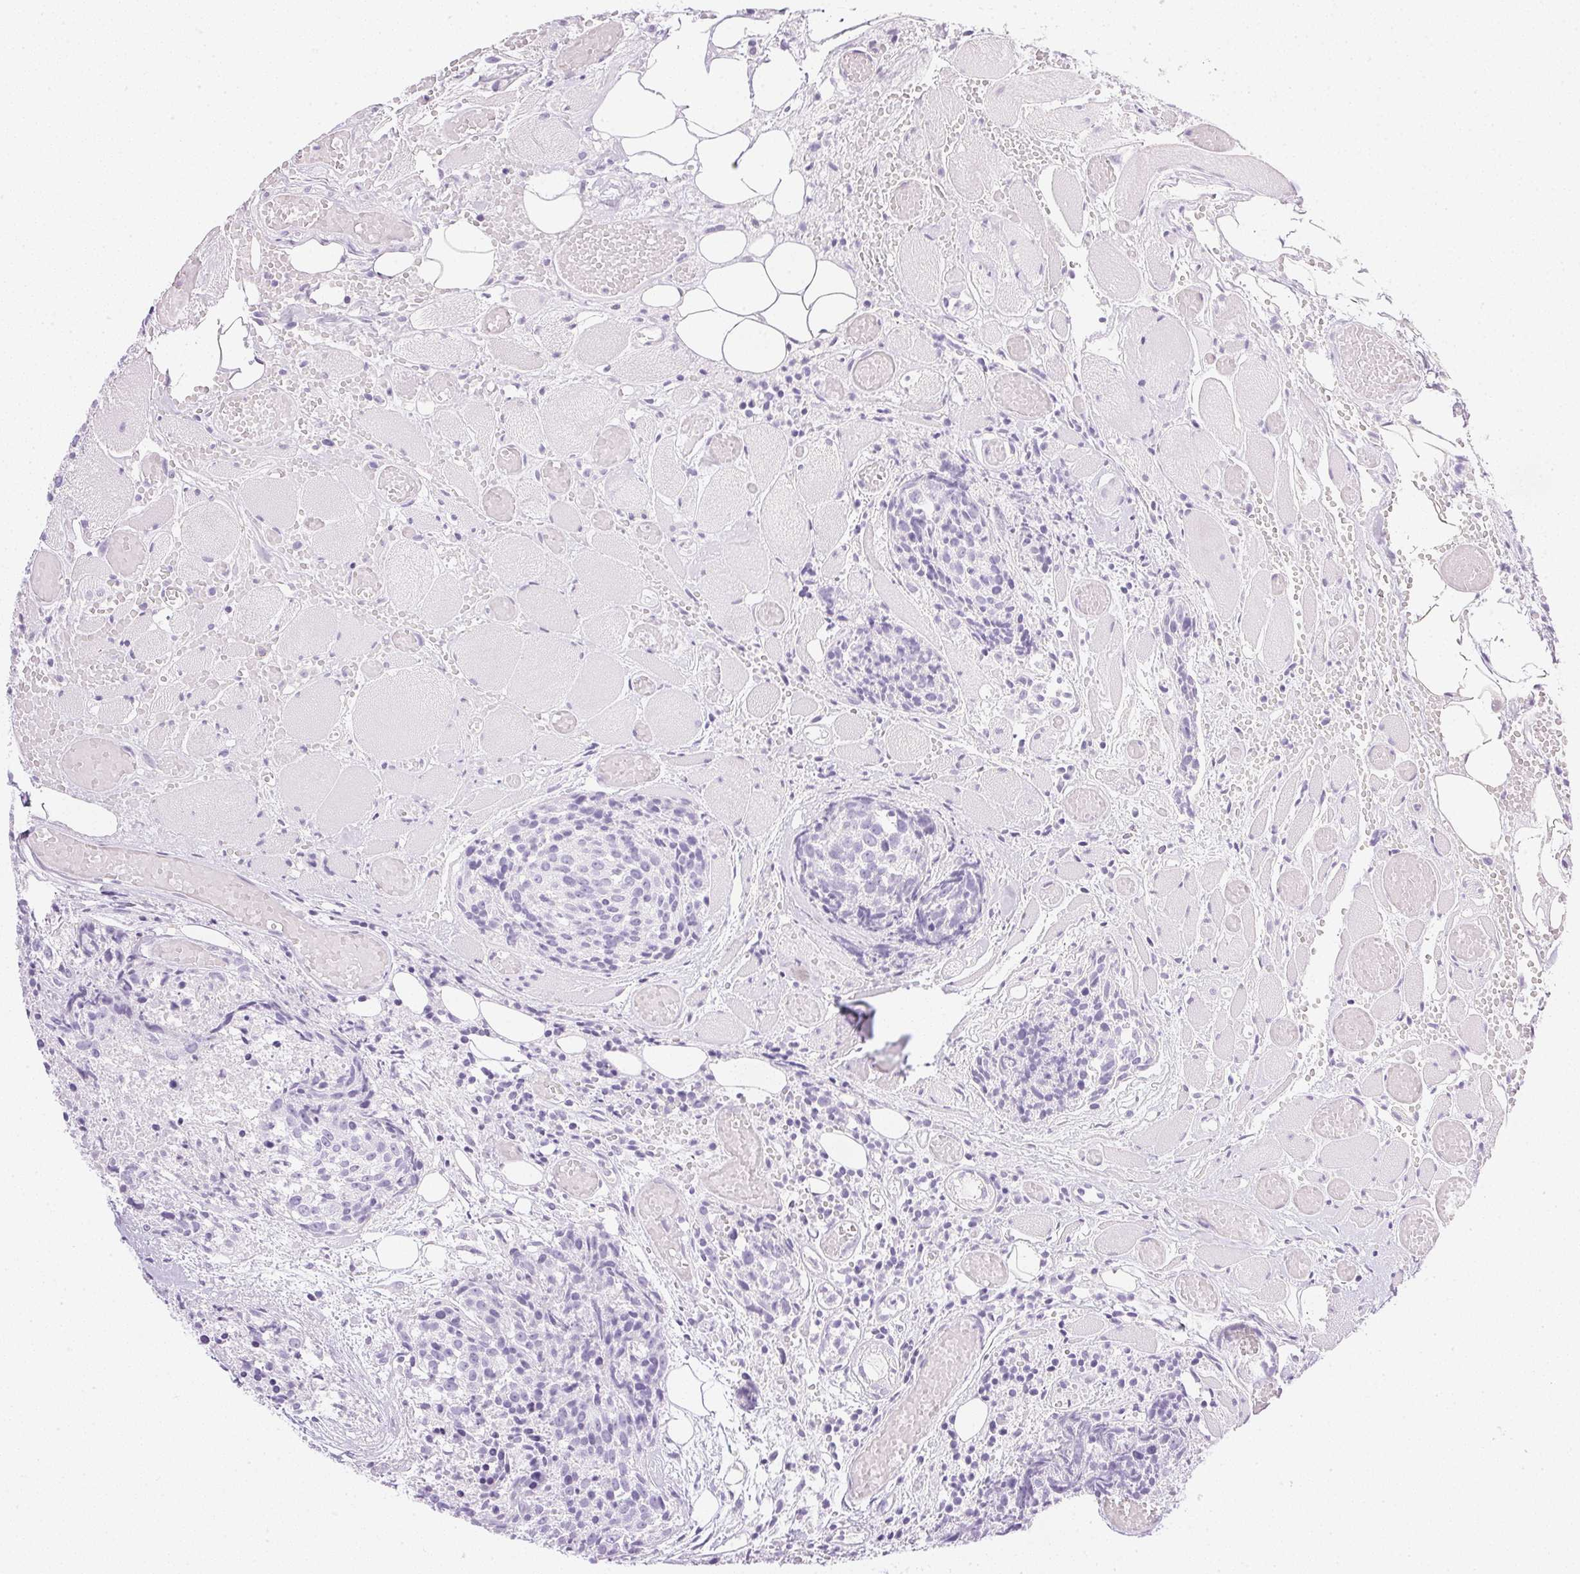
{"staining": {"intensity": "negative", "quantity": "none", "location": "none"}, "tissue": "head and neck cancer", "cell_type": "Tumor cells", "image_type": "cancer", "snomed": [{"axis": "morphology", "description": "Squamous cell carcinoma, NOS"}, {"axis": "topography", "description": "Oral tissue"}, {"axis": "topography", "description": "Head-Neck"}], "caption": "The image displays no significant staining in tumor cells of head and neck cancer.", "gene": "CPB1", "patient": {"sex": "male", "age": 64}}